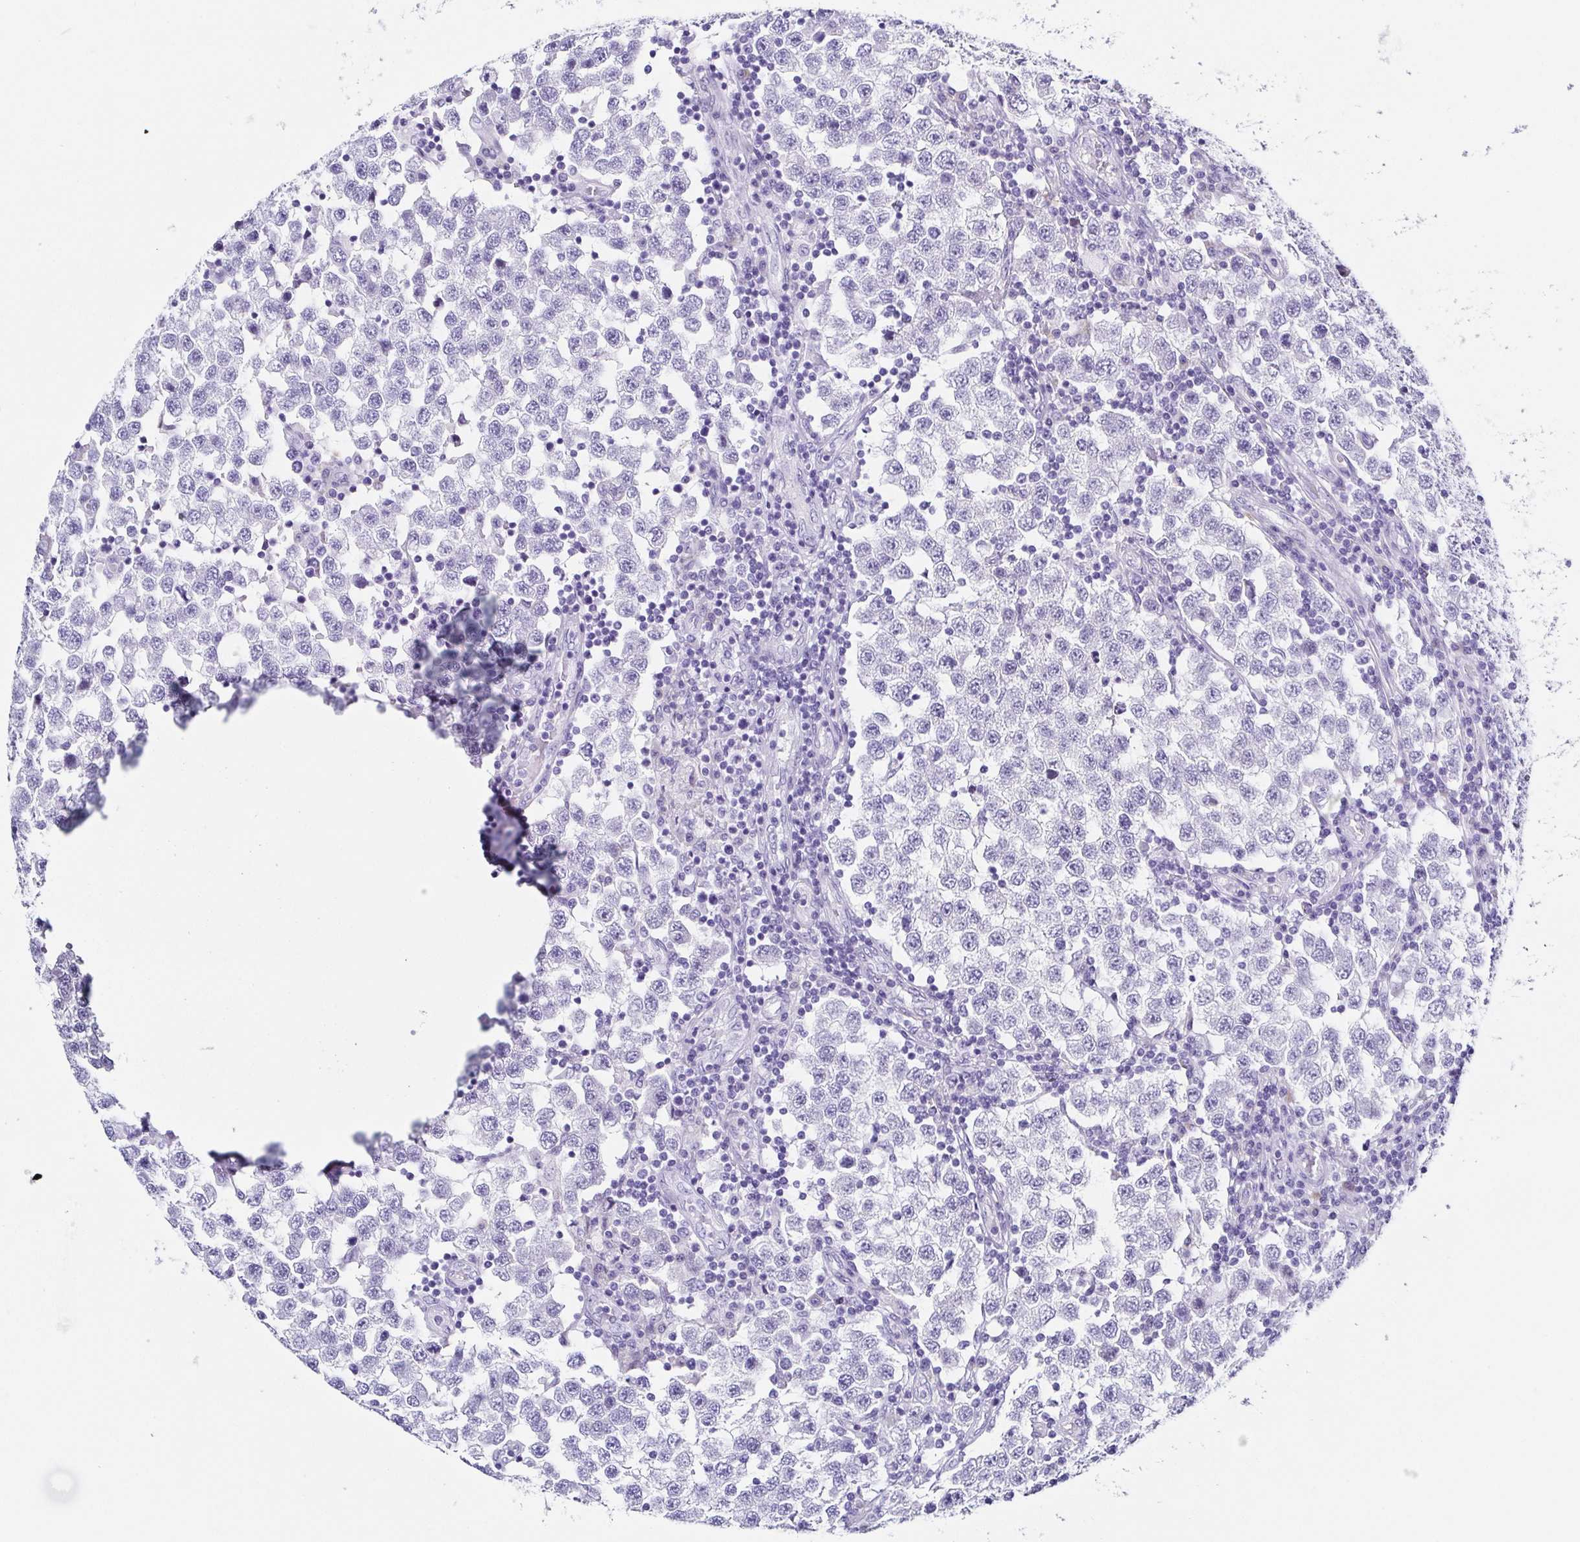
{"staining": {"intensity": "negative", "quantity": "none", "location": "none"}, "tissue": "testis cancer", "cell_type": "Tumor cells", "image_type": "cancer", "snomed": [{"axis": "morphology", "description": "Seminoma, NOS"}, {"axis": "topography", "description": "Testis"}], "caption": "IHC micrograph of neoplastic tissue: human testis cancer (seminoma) stained with DAB shows no significant protein positivity in tumor cells.", "gene": "TNNT2", "patient": {"sex": "male", "age": 34}}